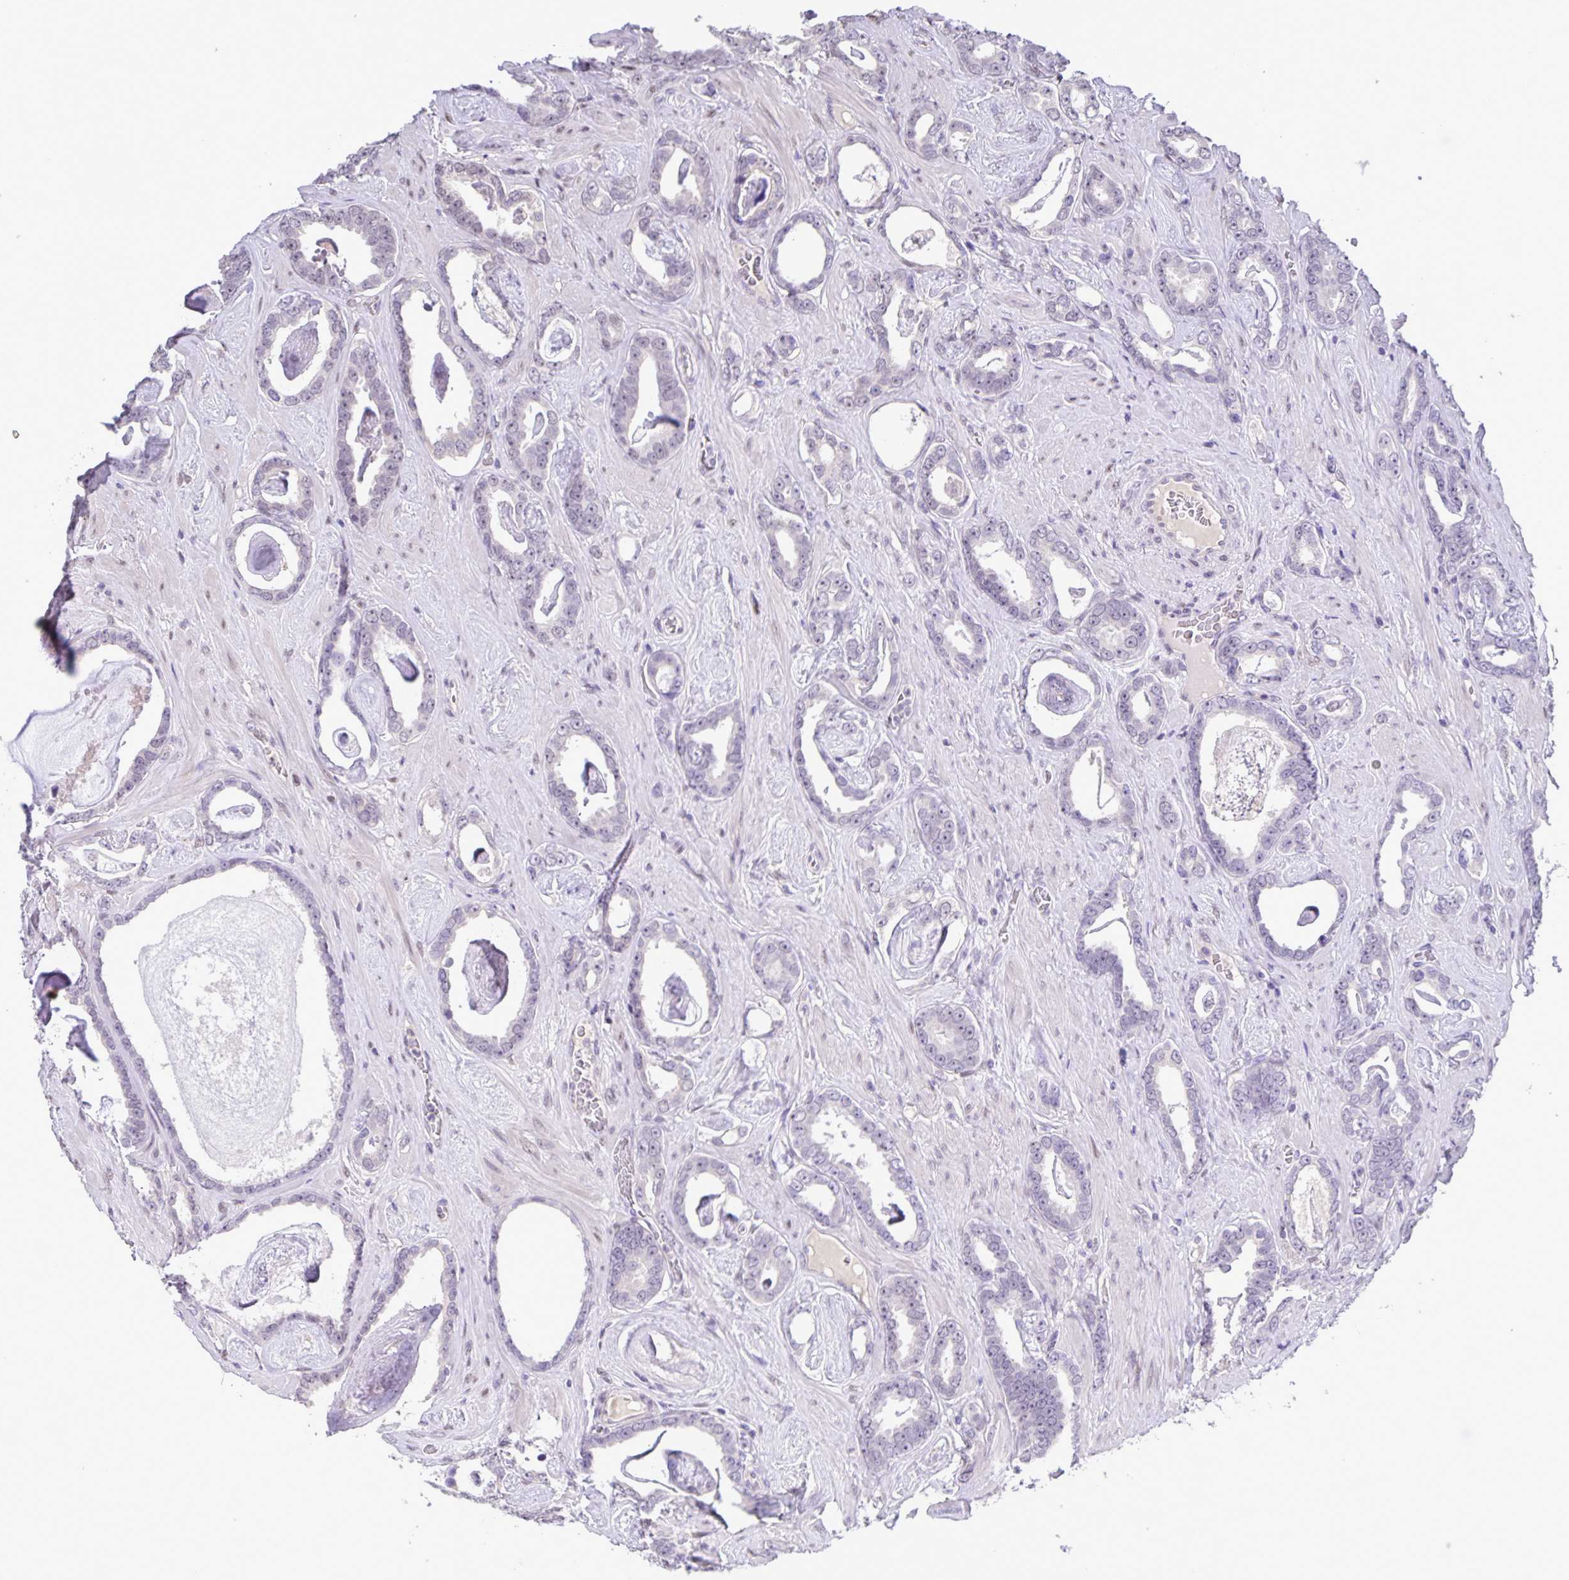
{"staining": {"intensity": "negative", "quantity": "none", "location": "none"}, "tissue": "prostate cancer", "cell_type": "Tumor cells", "image_type": "cancer", "snomed": [{"axis": "morphology", "description": "Adenocarcinoma, High grade"}, {"axis": "topography", "description": "Prostate"}], "caption": "High power microscopy histopathology image of an immunohistochemistry histopathology image of prostate cancer (high-grade adenocarcinoma), revealing no significant staining in tumor cells. (Stains: DAB (3,3'-diaminobenzidine) IHC with hematoxylin counter stain, Microscopy: brightfield microscopy at high magnification).", "gene": "ONECUT2", "patient": {"sex": "male", "age": 63}}